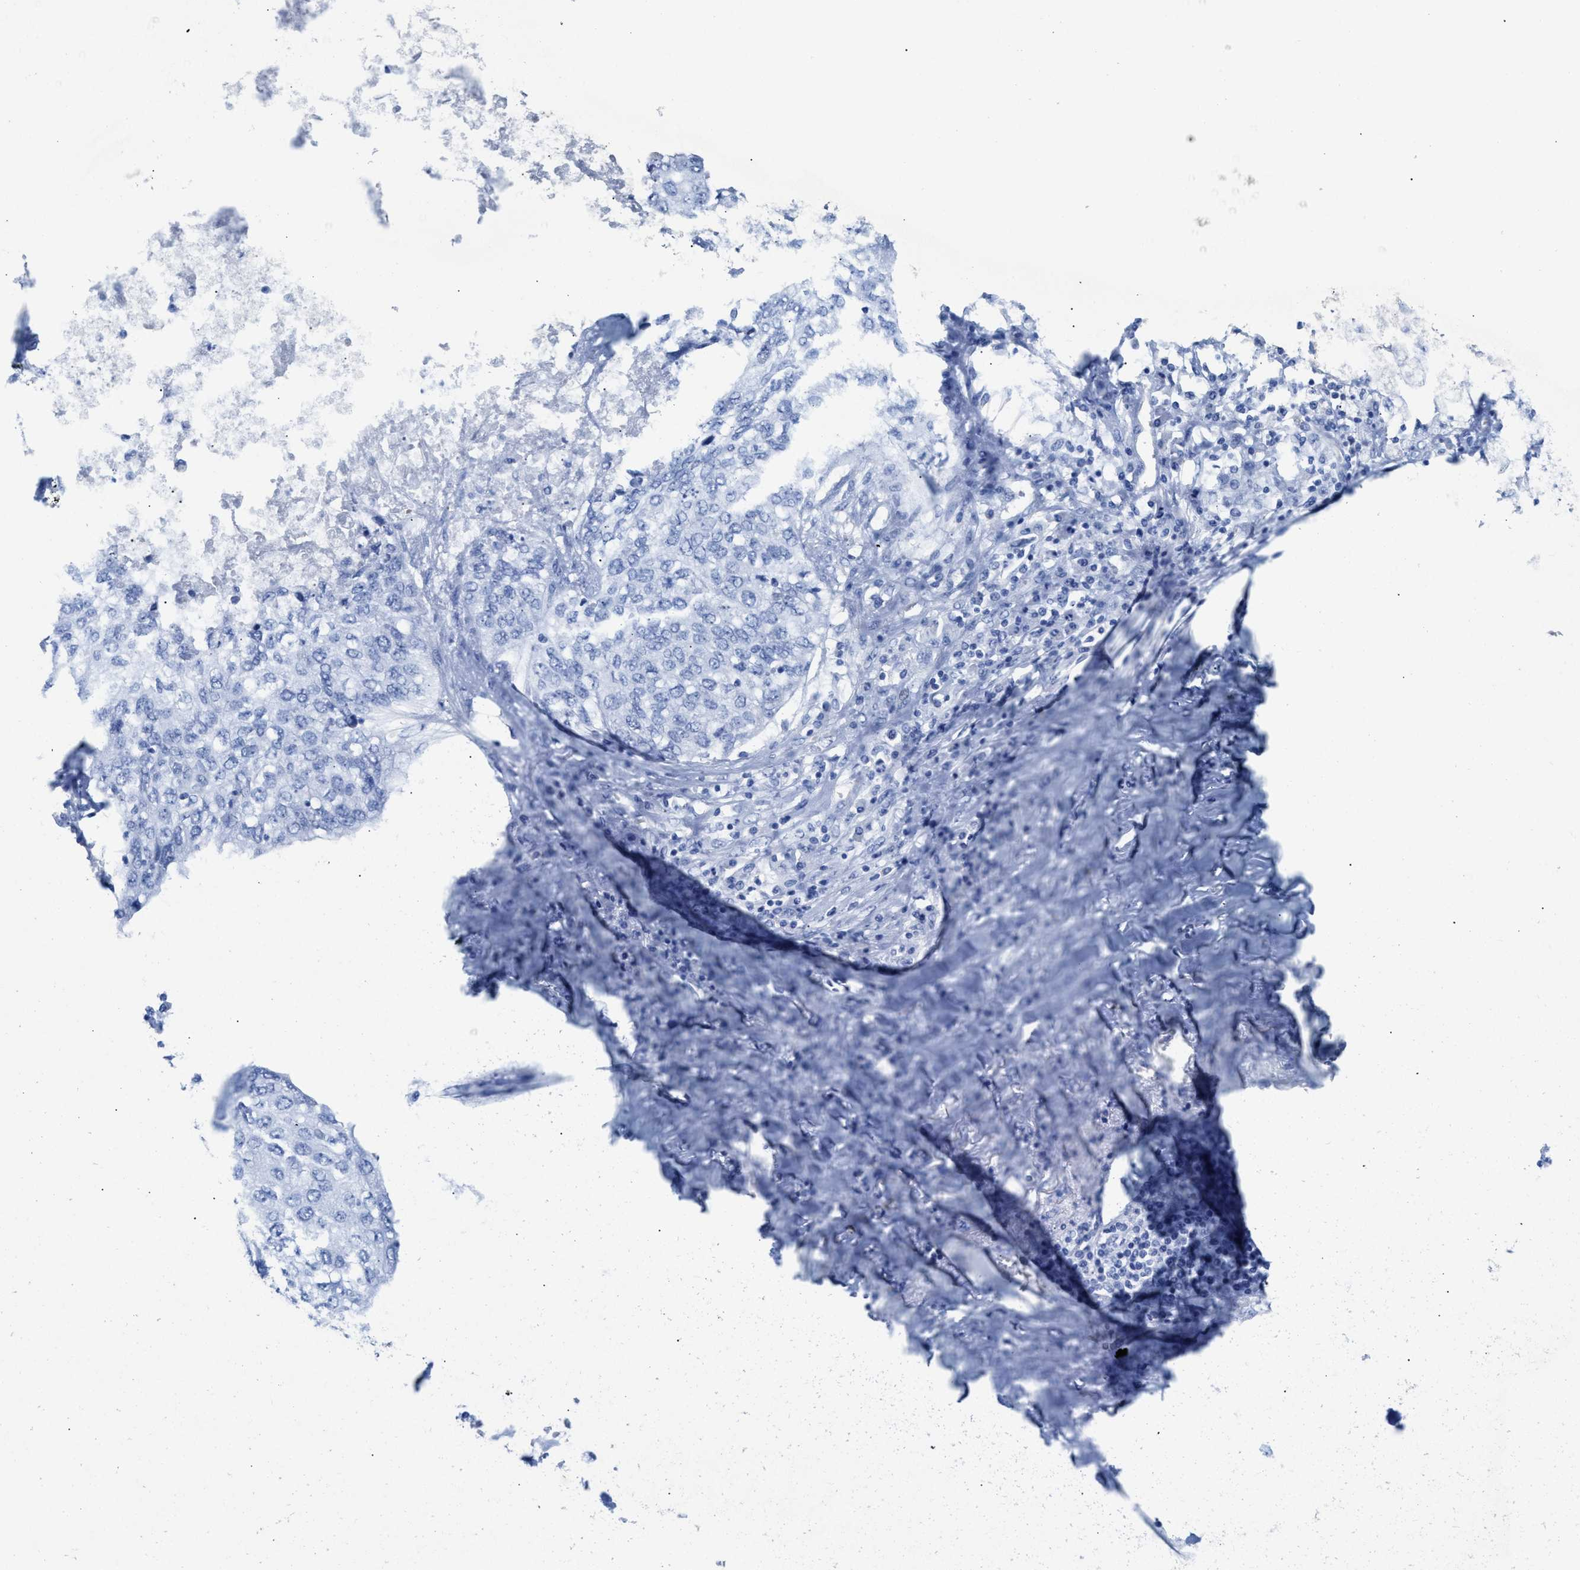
{"staining": {"intensity": "negative", "quantity": "none", "location": "none"}, "tissue": "lung cancer", "cell_type": "Tumor cells", "image_type": "cancer", "snomed": [{"axis": "morphology", "description": "Squamous cell carcinoma, NOS"}, {"axis": "topography", "description": "Lung"}], "caption": "Lung cancer (squamous cell carcinoma) stained for a protein using immunohistochemistry (IHC) exhibits no staining tumor cells.", "gene": "ANKFN1", "patient": {"sex": "female", "age": 63}}